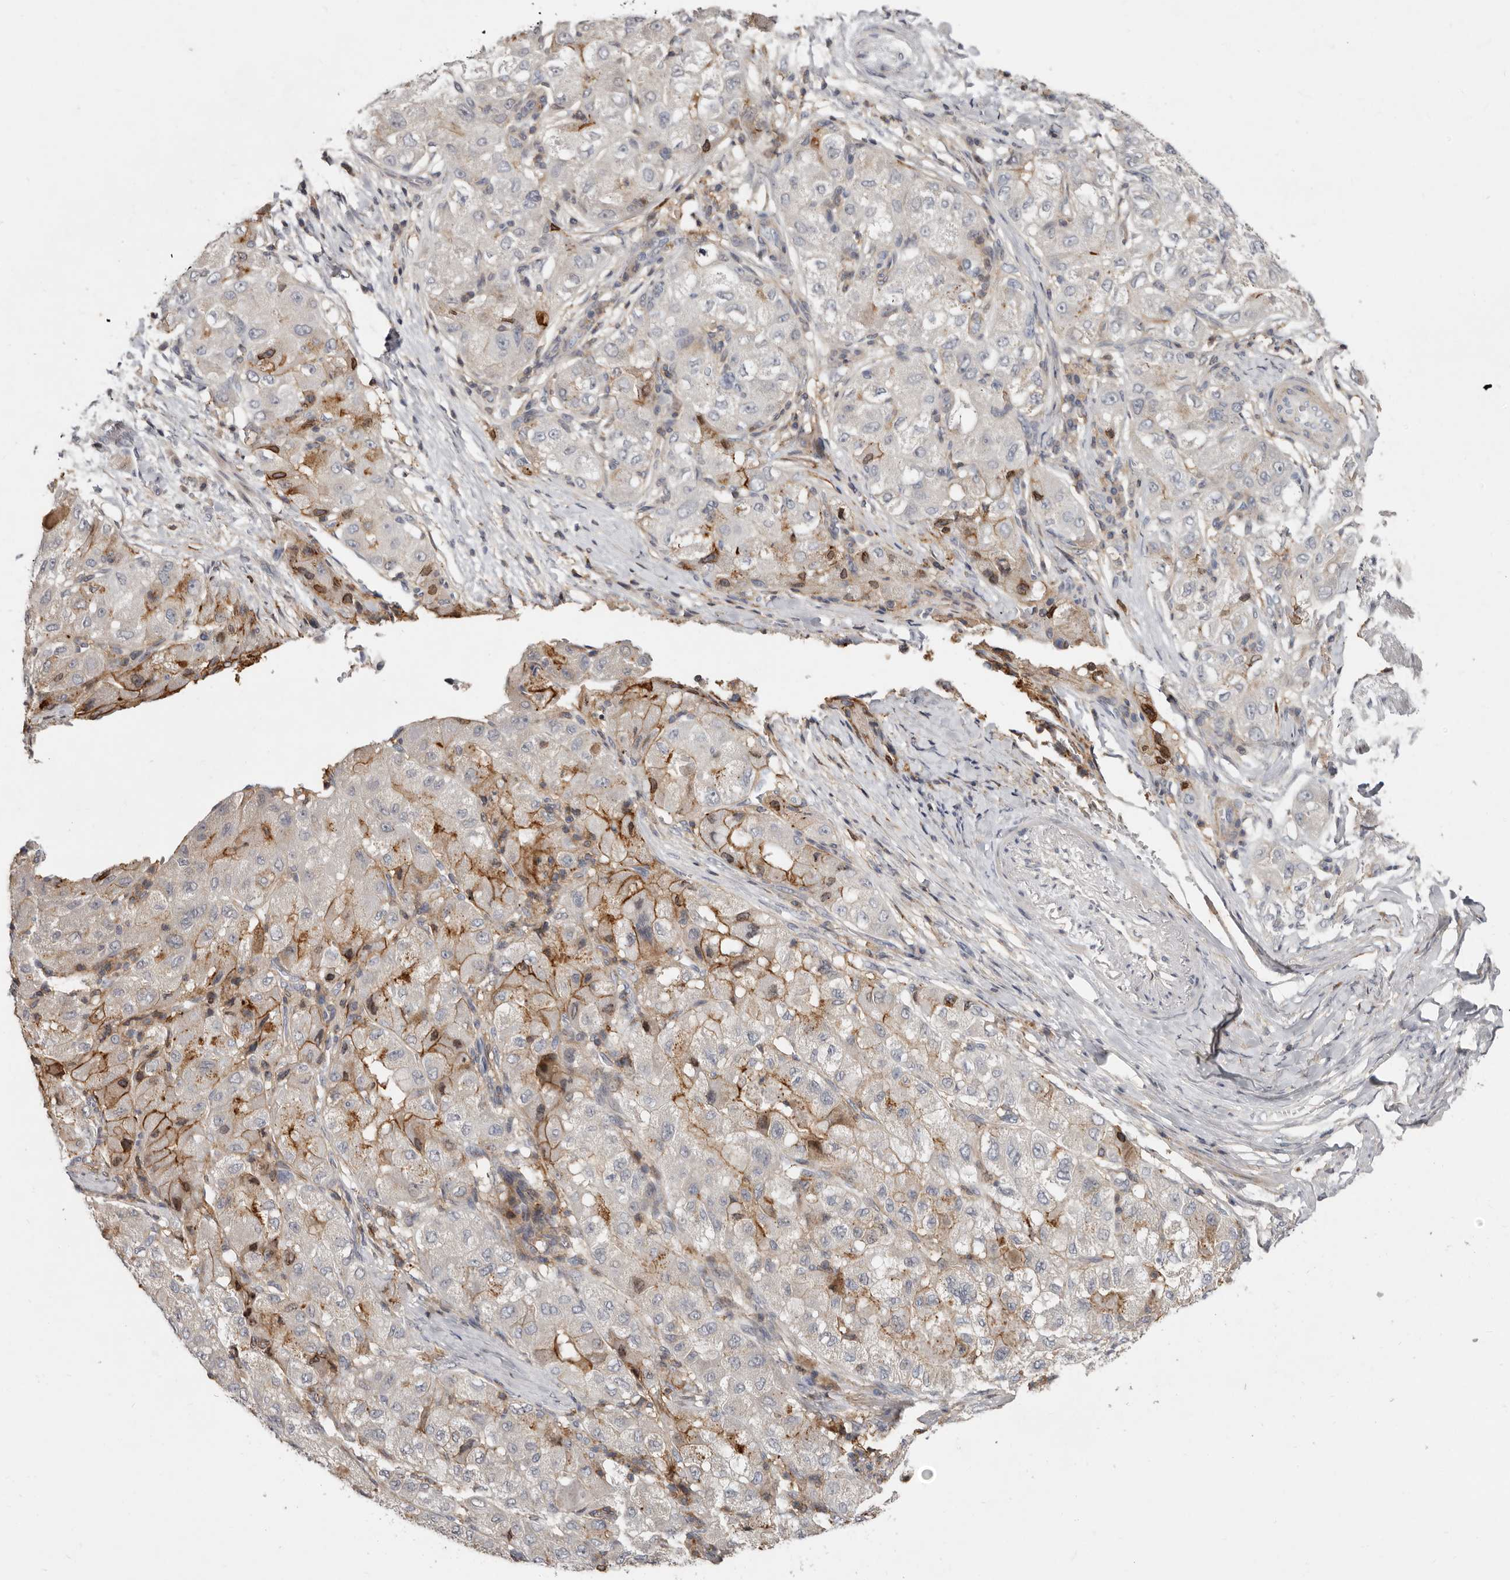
{"staining": {"intensity": "moderate", "quantity": "<25%", "location": "cytoplasmic/membranous"}, "tissue": "liver cancer", "cell_type": "Tumor cells", "image_type": "cancer", "snomed": [{"axis": "morphology", "description": "Carcinoma, Hepatocellular, NOS"}, {"axis": "topography", "description": "Liver"}], "caption": "Liver cancer (hepatocellular carcinoma) was stained to show a protein in brown. There is low levels of moderate cytoplasmic/membranous positivity in about <25% of tumor cells.", "gene": "KIF26B", "patient": {"sex": "male", "age": 80}}